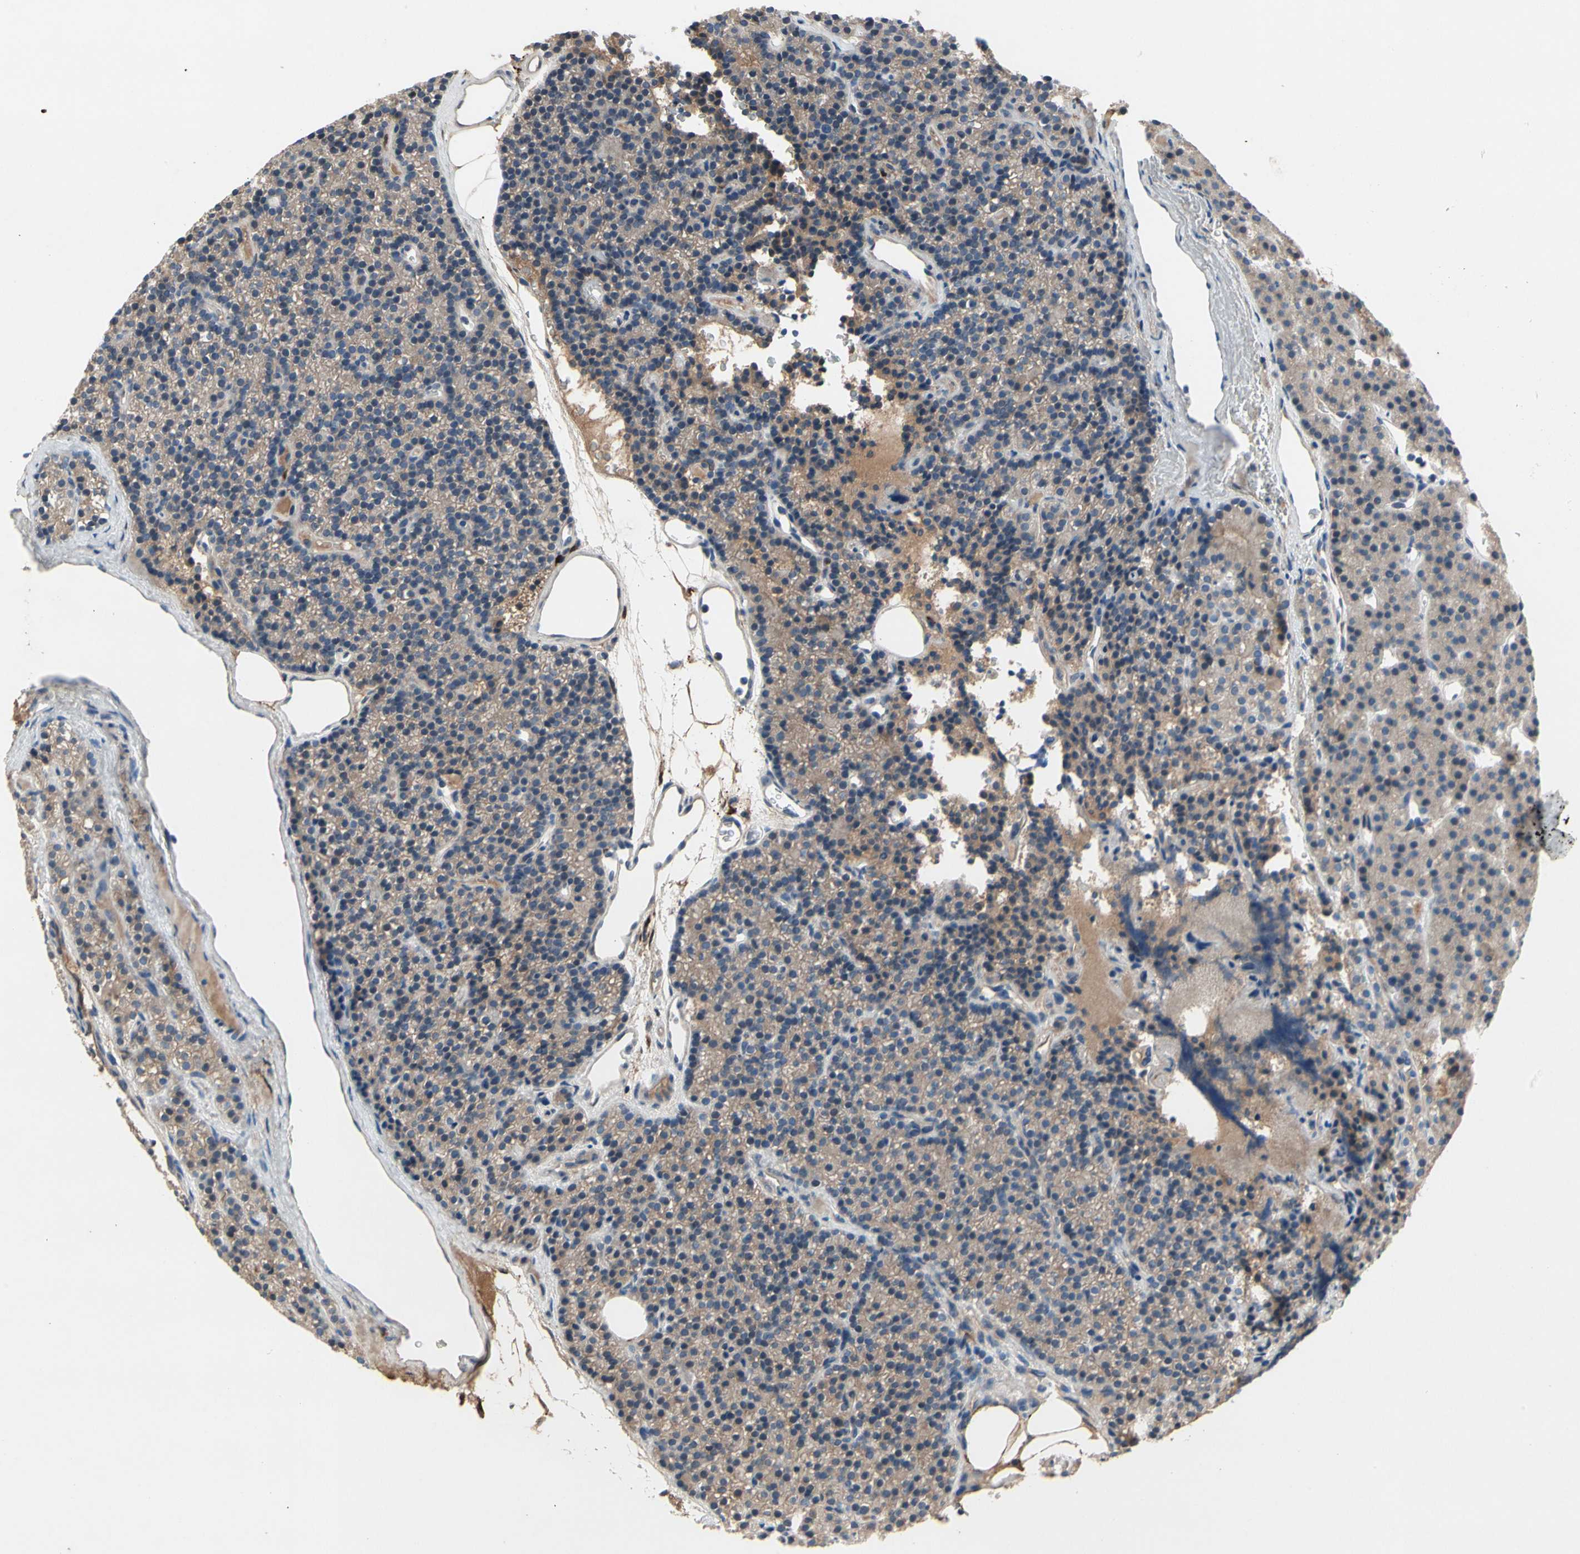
{"staining": {"intensity": "weak", "quantity": ">75%", "location": "cytoplasmic/membranous"}, "tissue": "parathyroid gland", "cell_type": "Glandular cells", "image_type": "normal", "snomed": [{"axis": "morphology", "description": "Normal tissue, NOS"}, {"axis": "morphology", "description": "Hyperplasia, NOS"}, {"axis": "topography", "description": "Parathyroid gland"}], "caption": "This is an image of immunohistochemistry staining of unremarkable parathyroid gland, which shows weak expression in the cytoplasmic/membranous of glandular cells.", "gene": "ICAM5", "patient": {"sex": "male", "age": 44}}